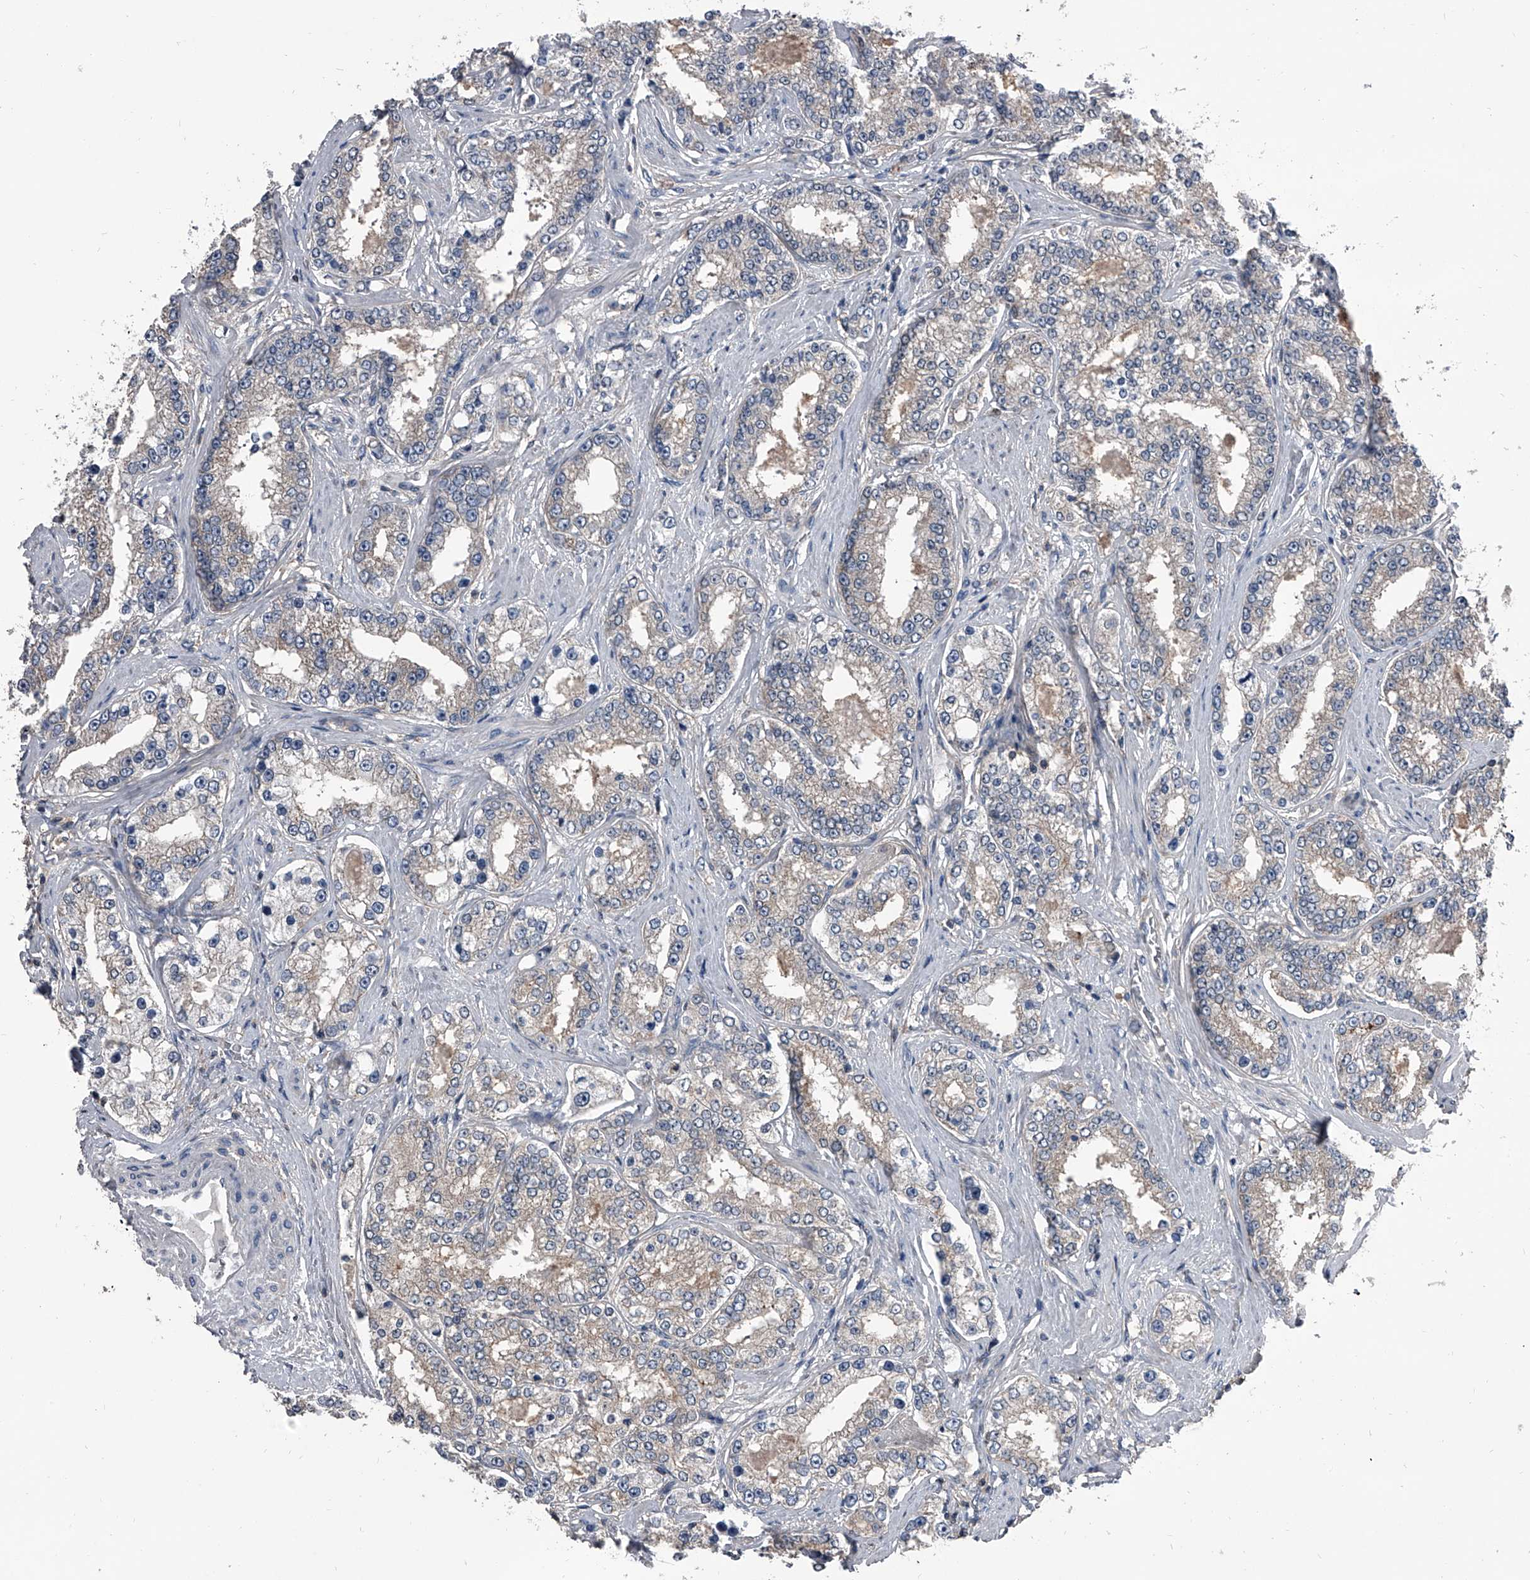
{"staining": {"intensity": "weak", "quantity": "<25%", "location": "cytoplasmic/membranous"}, "tissue": "prostate cancer", "cell_type": "Tumor cells", "image_type": "cancer", "snomed": [{"axis": "morphology", "description": "Normal tissue, NOS"}, {"axis": "morphology", "description": "Adenocarcinoma, High grade"}, {"axis": "topography", "description": "Prostate"}], "caption": "DAB (3,3'-diaminobenzidine) immunohistochemical staining of adenocarcinoma (high-grade) (prostate) reveals no significant positivity in tumor cells.", "gene": "PIP5K1A", "patient": {"sex": "male", "age": 83}}